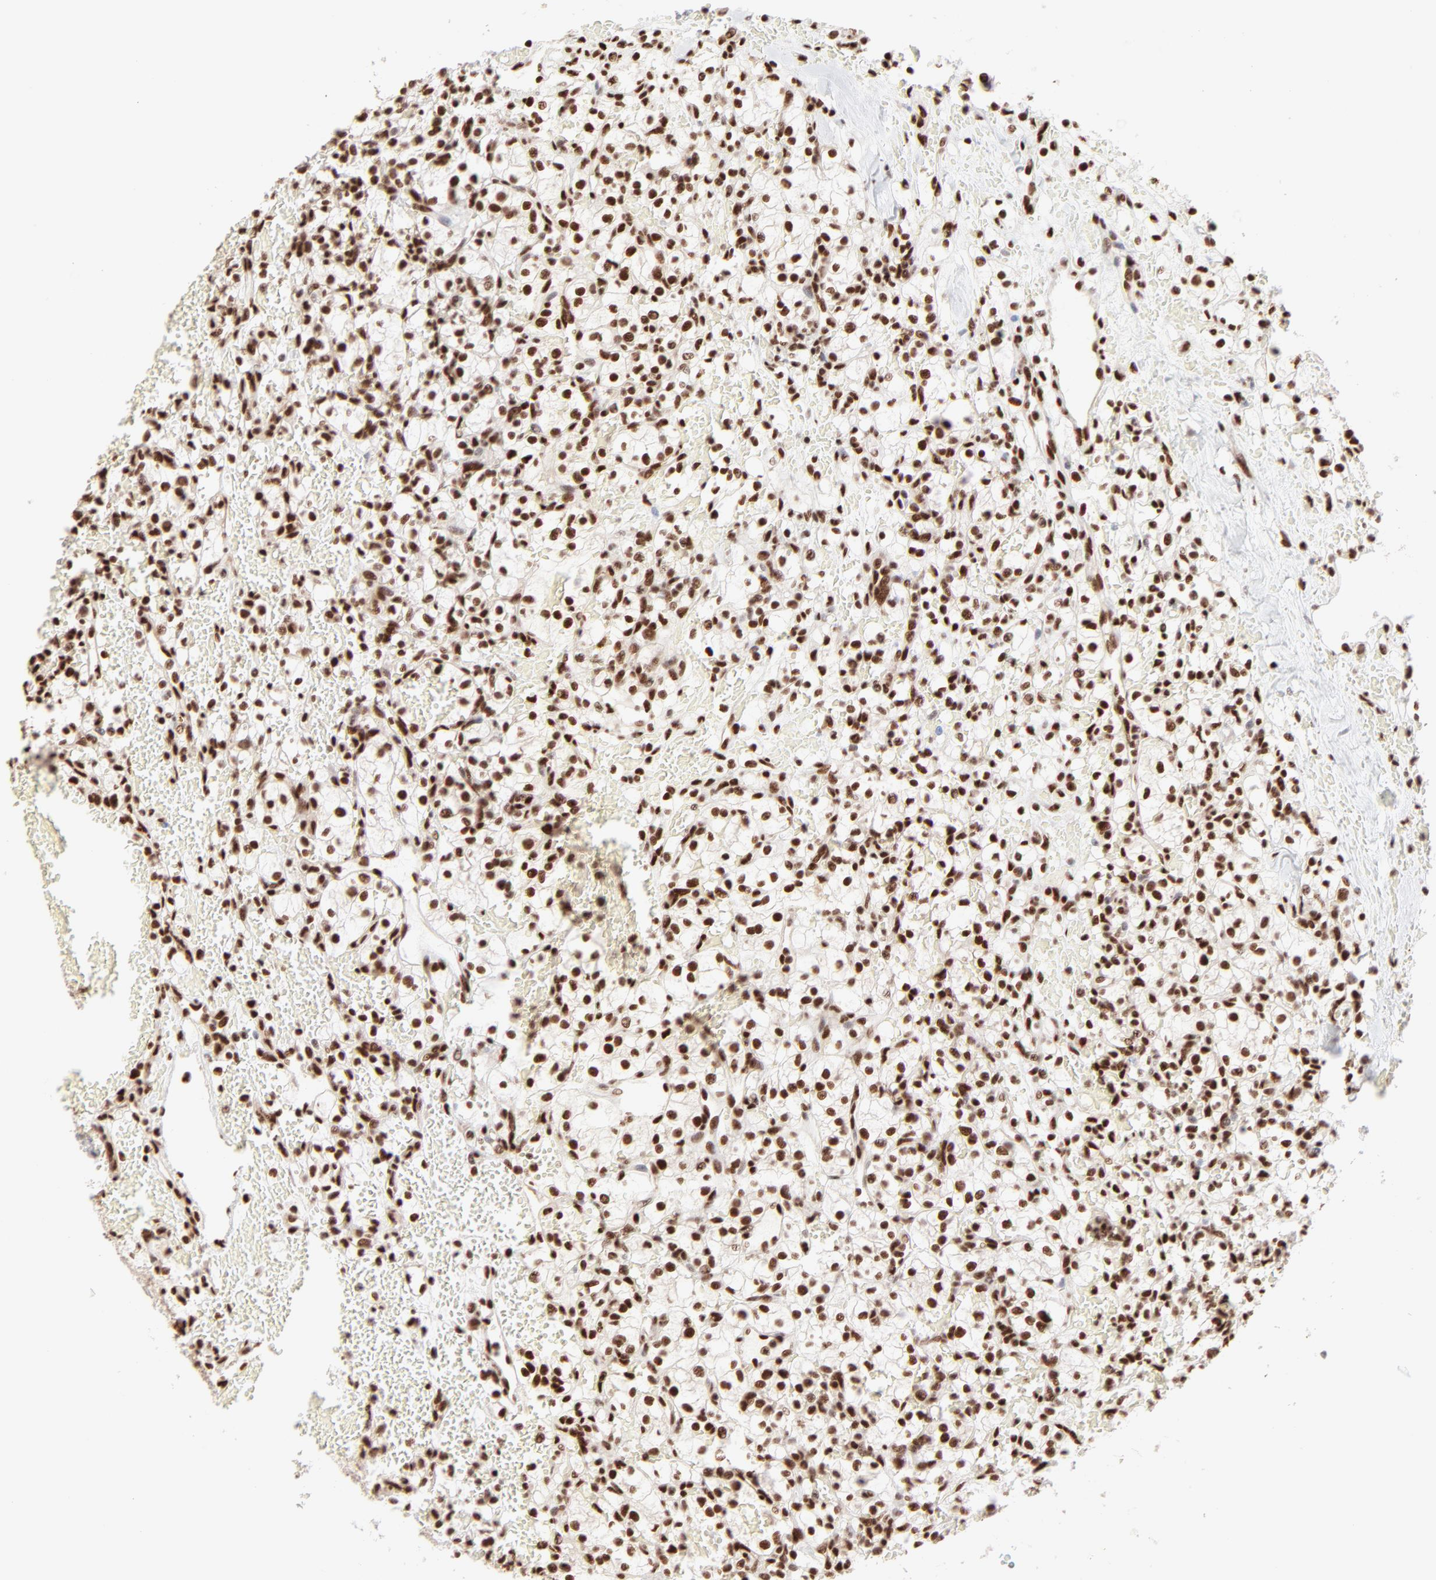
{"staining": {"intensity": "strong", "quantity": ">75%", "location": "nuclear"}, "tissue": "renal cancer", "cell_type": "Tumor cells", "image_type": "cancer", "snomed": [{"axis": "morphology", "description": "Adenocarcinoma, NOS"}, {"axis": "topography", "description": "Kidney"}], "caption": "Immunohistochemistry staining of renal cancer (adenocarcinoma), which displays high levels of strong nuclear positivity in about >75% of tumor cells indicating strong nuclear protein staining. The staining was performed using DAB (3,3'-diaminobenzidine) (brown) for protein detection and nuclei were counterstained in hematoxylin (blue).", "gene": "TARDBP", "patient": {"sex": "female", "age": 60}}